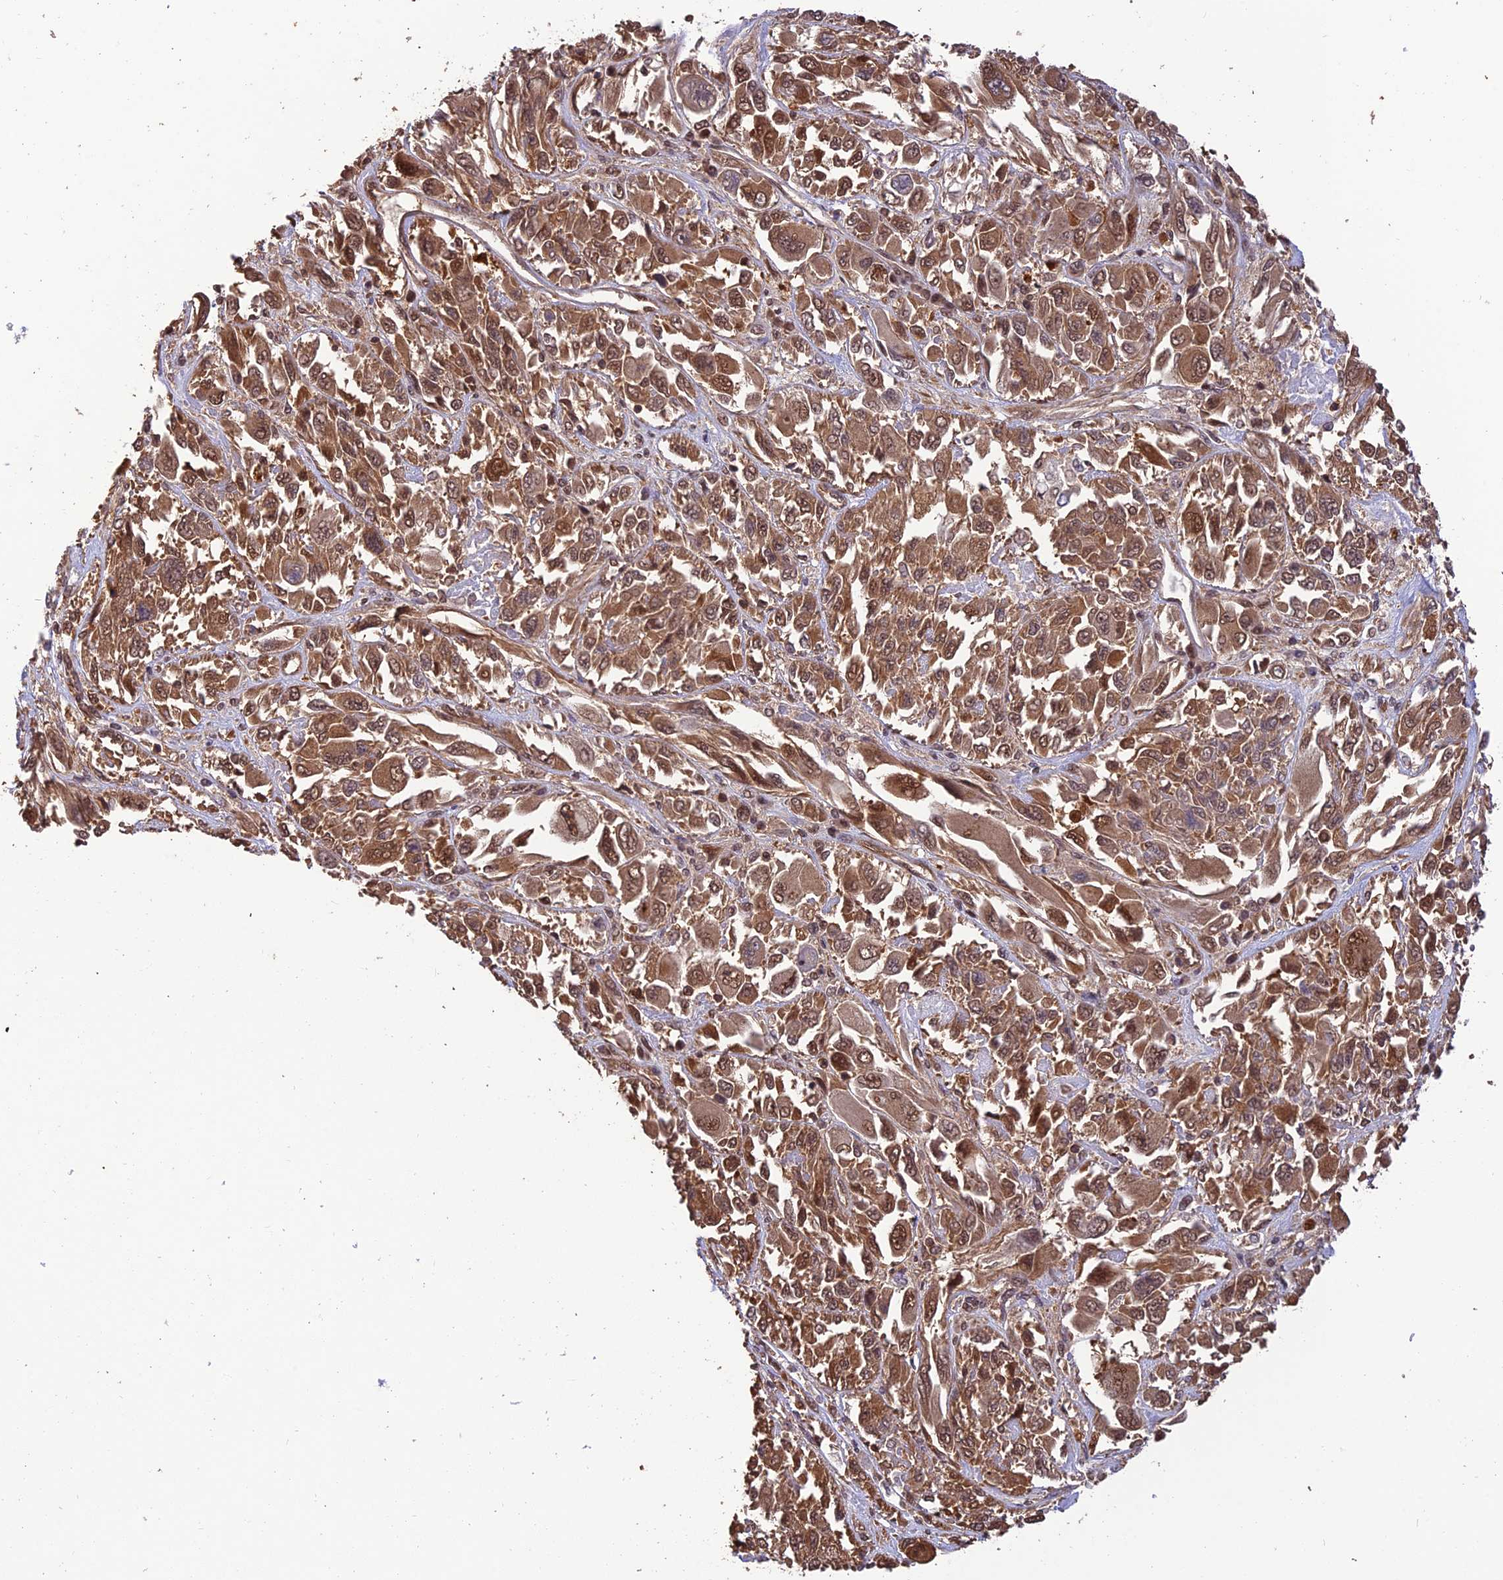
{"staining": {"intensity": "moderate", "quantity": ">75%", "location": "cytoplasmic/membranous,nuclear"}, "tissue": "melanoma", "cell_type": "Tumor cells", "image_type": "cancer", "snomed": [{"axis": "morphology", "description": "Malignant melanoma, NOS"}, {"axis": "topography", "description": "Skin"}], "caption": "About >75% of tumor cells in melanoma display moderate cytoplasmic/membranous and nuclear protein staining as visualized by brown immunohistochemical staining.", "gene": "PSMB3", "patient": {"sex": "female", "age": 91}}